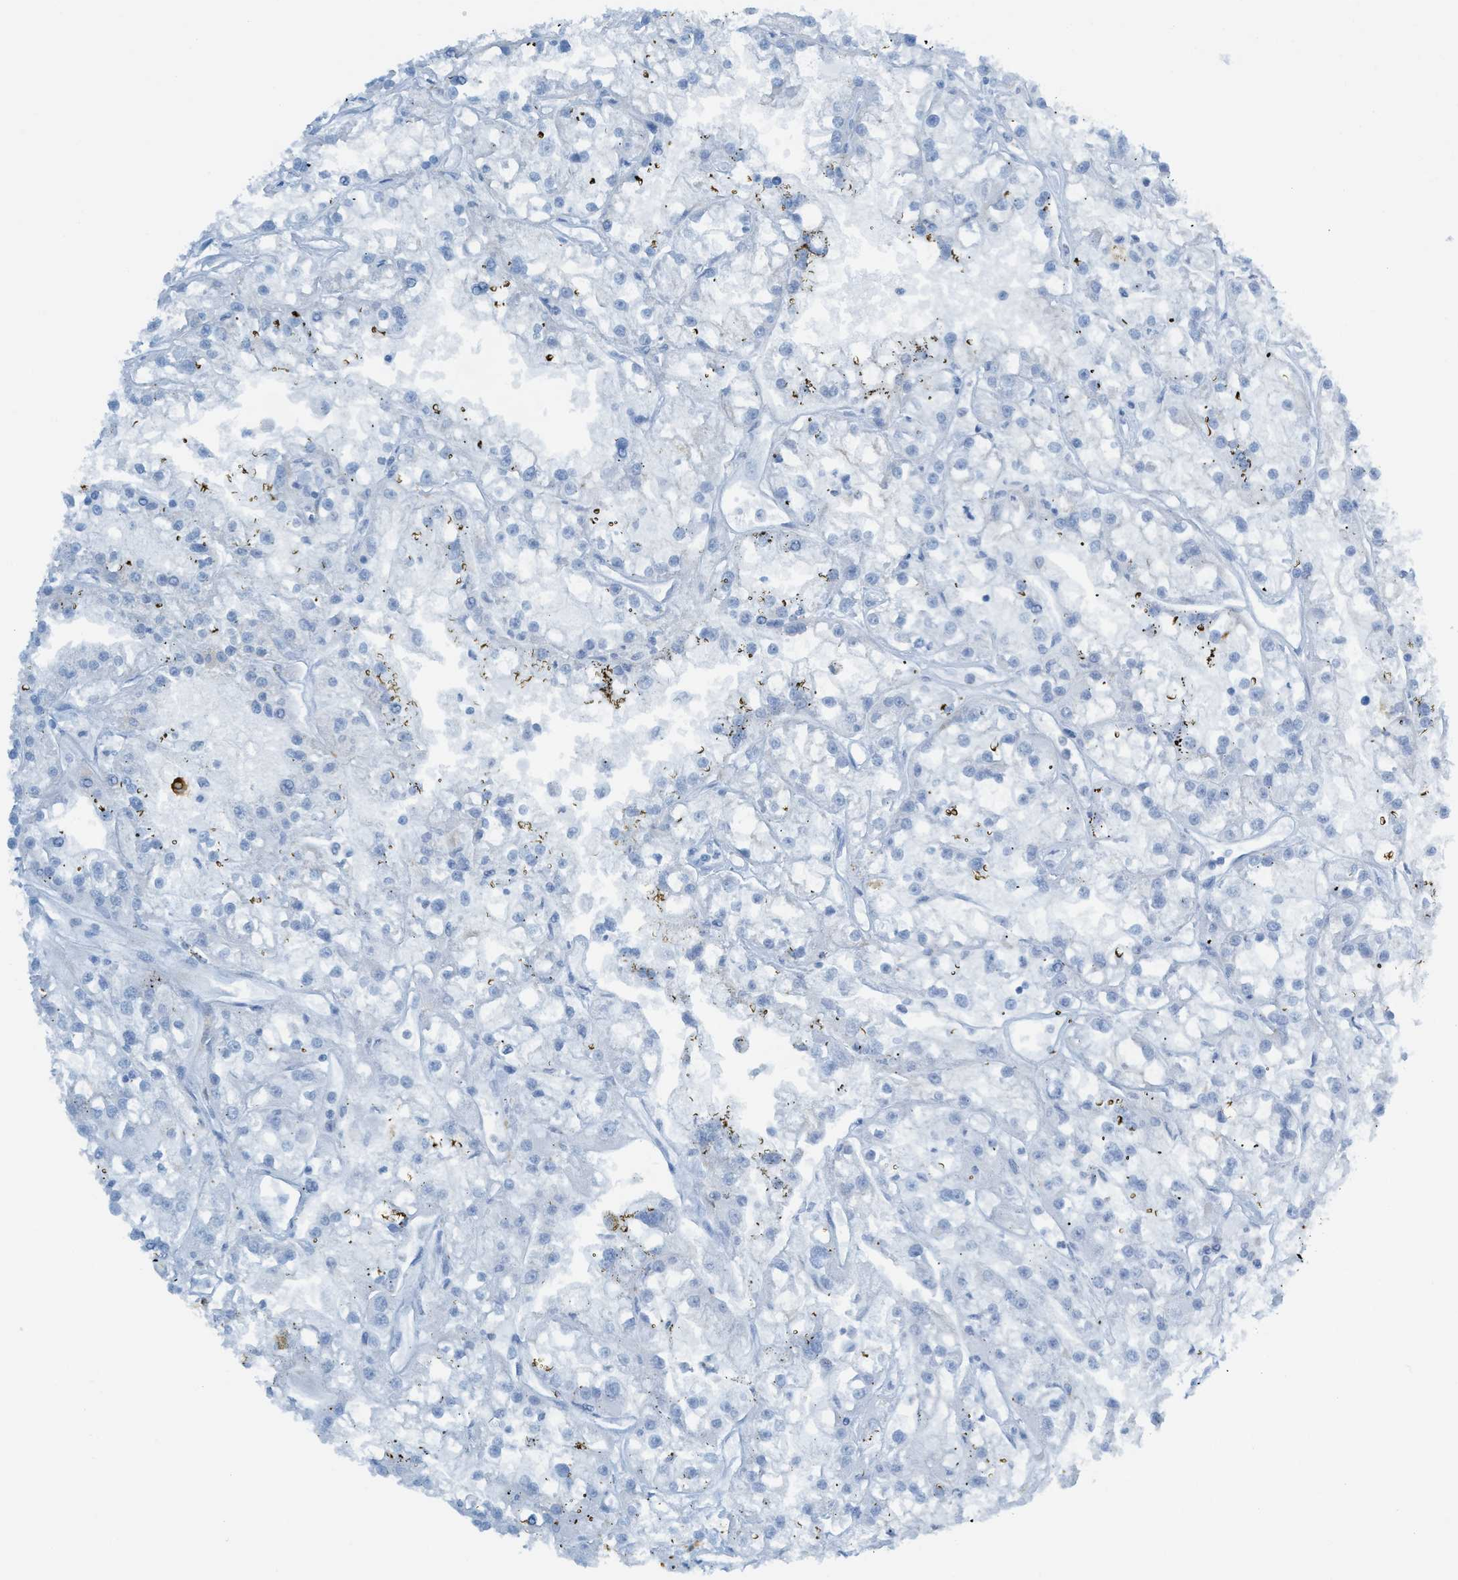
{"staining": {"intensity": "negative", "quantity": "none", "location": "none"}, "tissue": "renal cancer", "cell_type": "Tumor cells", "image_type": "cancer", "snomed": [{"axis": "morphology", "description": "Adenocarcinoma, NOS"}, {"axis": "topography", "description": "Kidney"}], "caption": "Immunohistochemical staining of human renal cancer demonstrates no significant staining in tumor cells.", "gene": "C21orf62", "patient": {"sex": "female", "age": 52}}